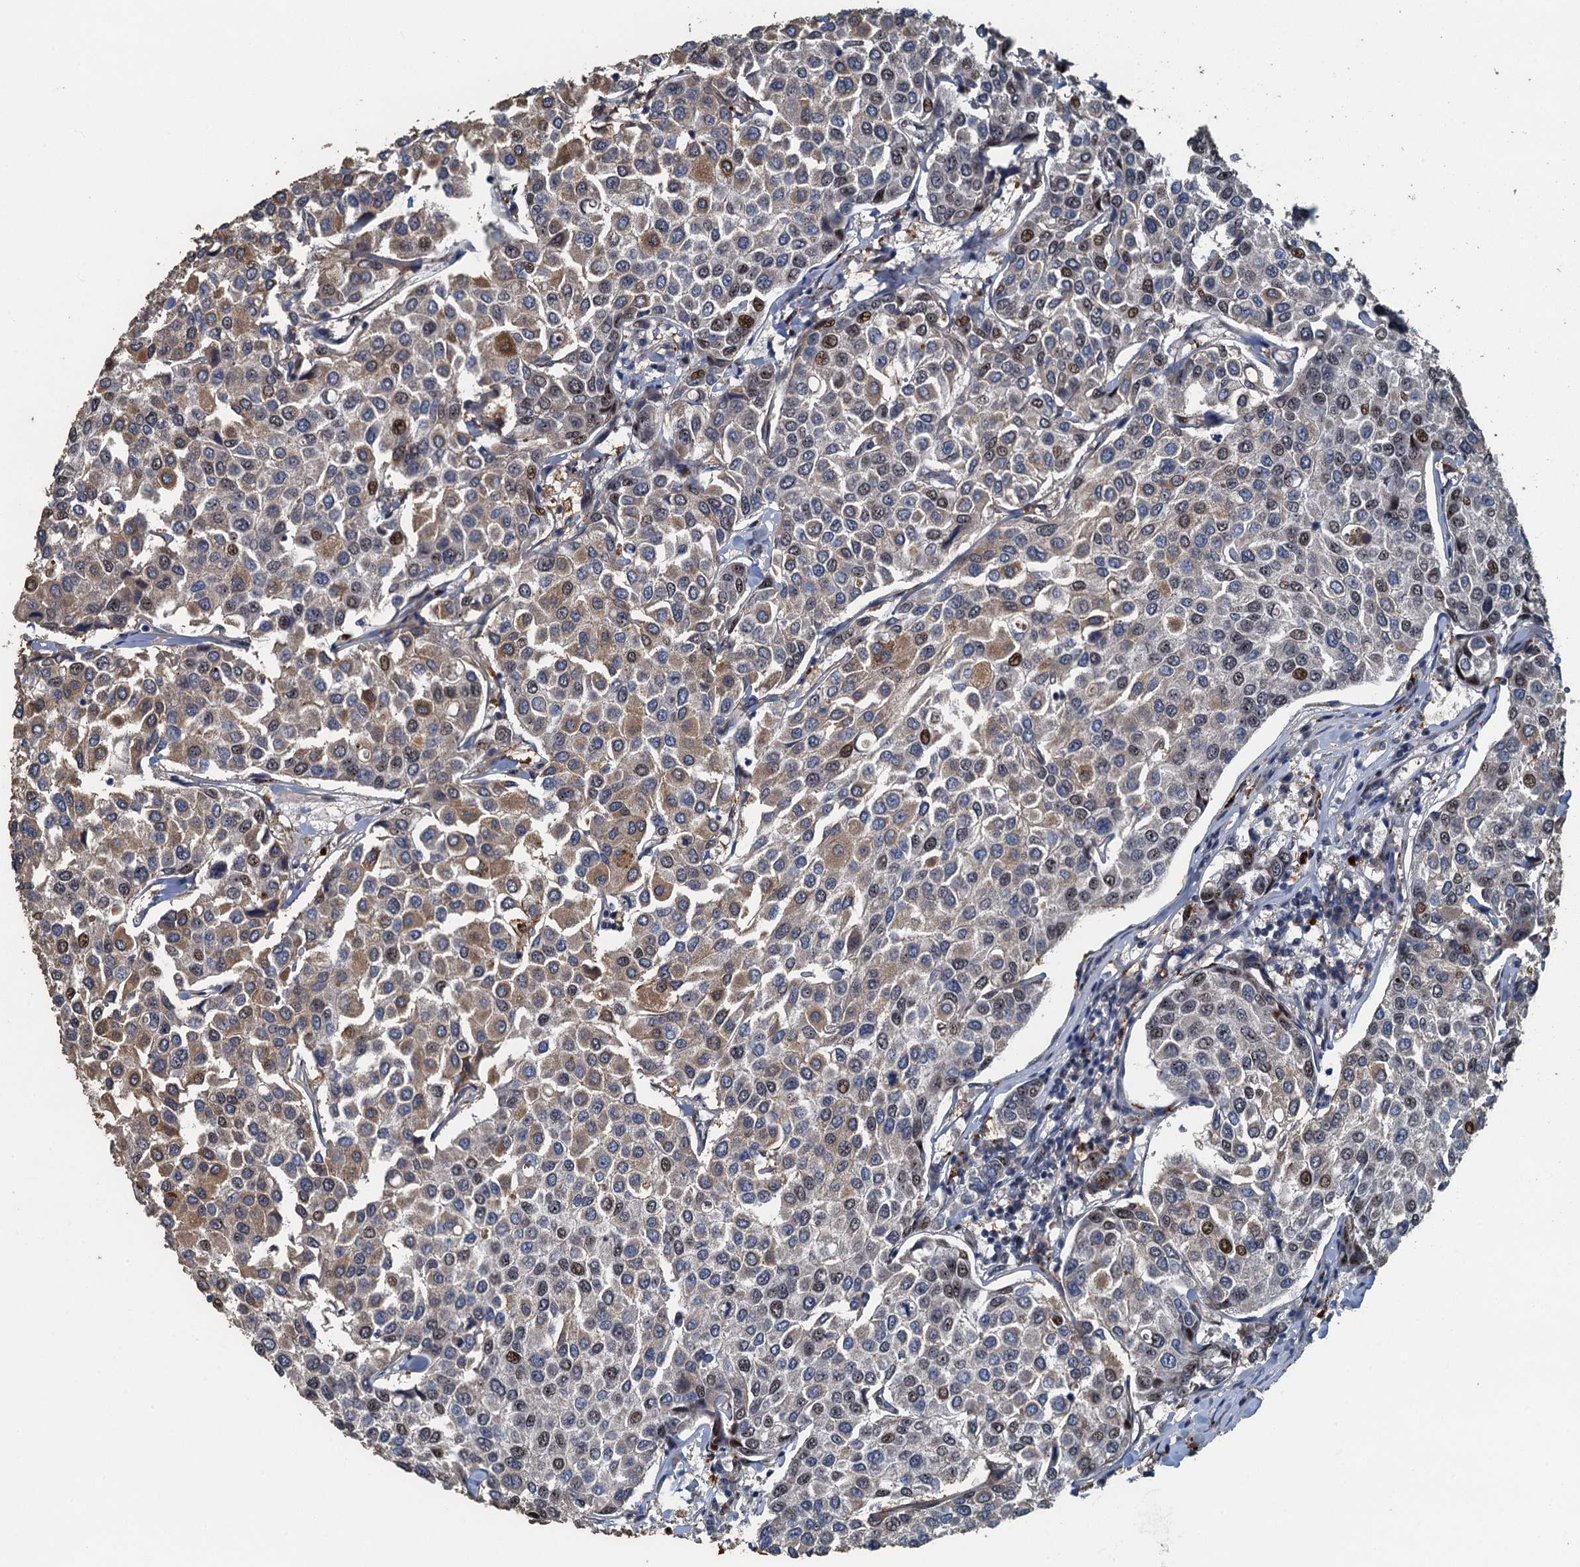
{"staining": {"intensity": "moderate", "quantity": "<25%", "location": "cytoplasmic/membranous,nuclear"}, "tissue": "breast cancer", "cell_type": "Tumor cells", "image_type": "cancer", "snomed": [{"axis": "morphology", "description": "Duct carcinoma"}, {"axis": "topography", "description": "Breast"}], "caption": "Protein staining exhibits moderate cytoplasmic/membranous and nuclear positivity in approximately <25% of tumor cells in breast infiltrating ductal carcinoma.", "gene": "AGRN", "patient": {"sex": "female", "age": 55}}